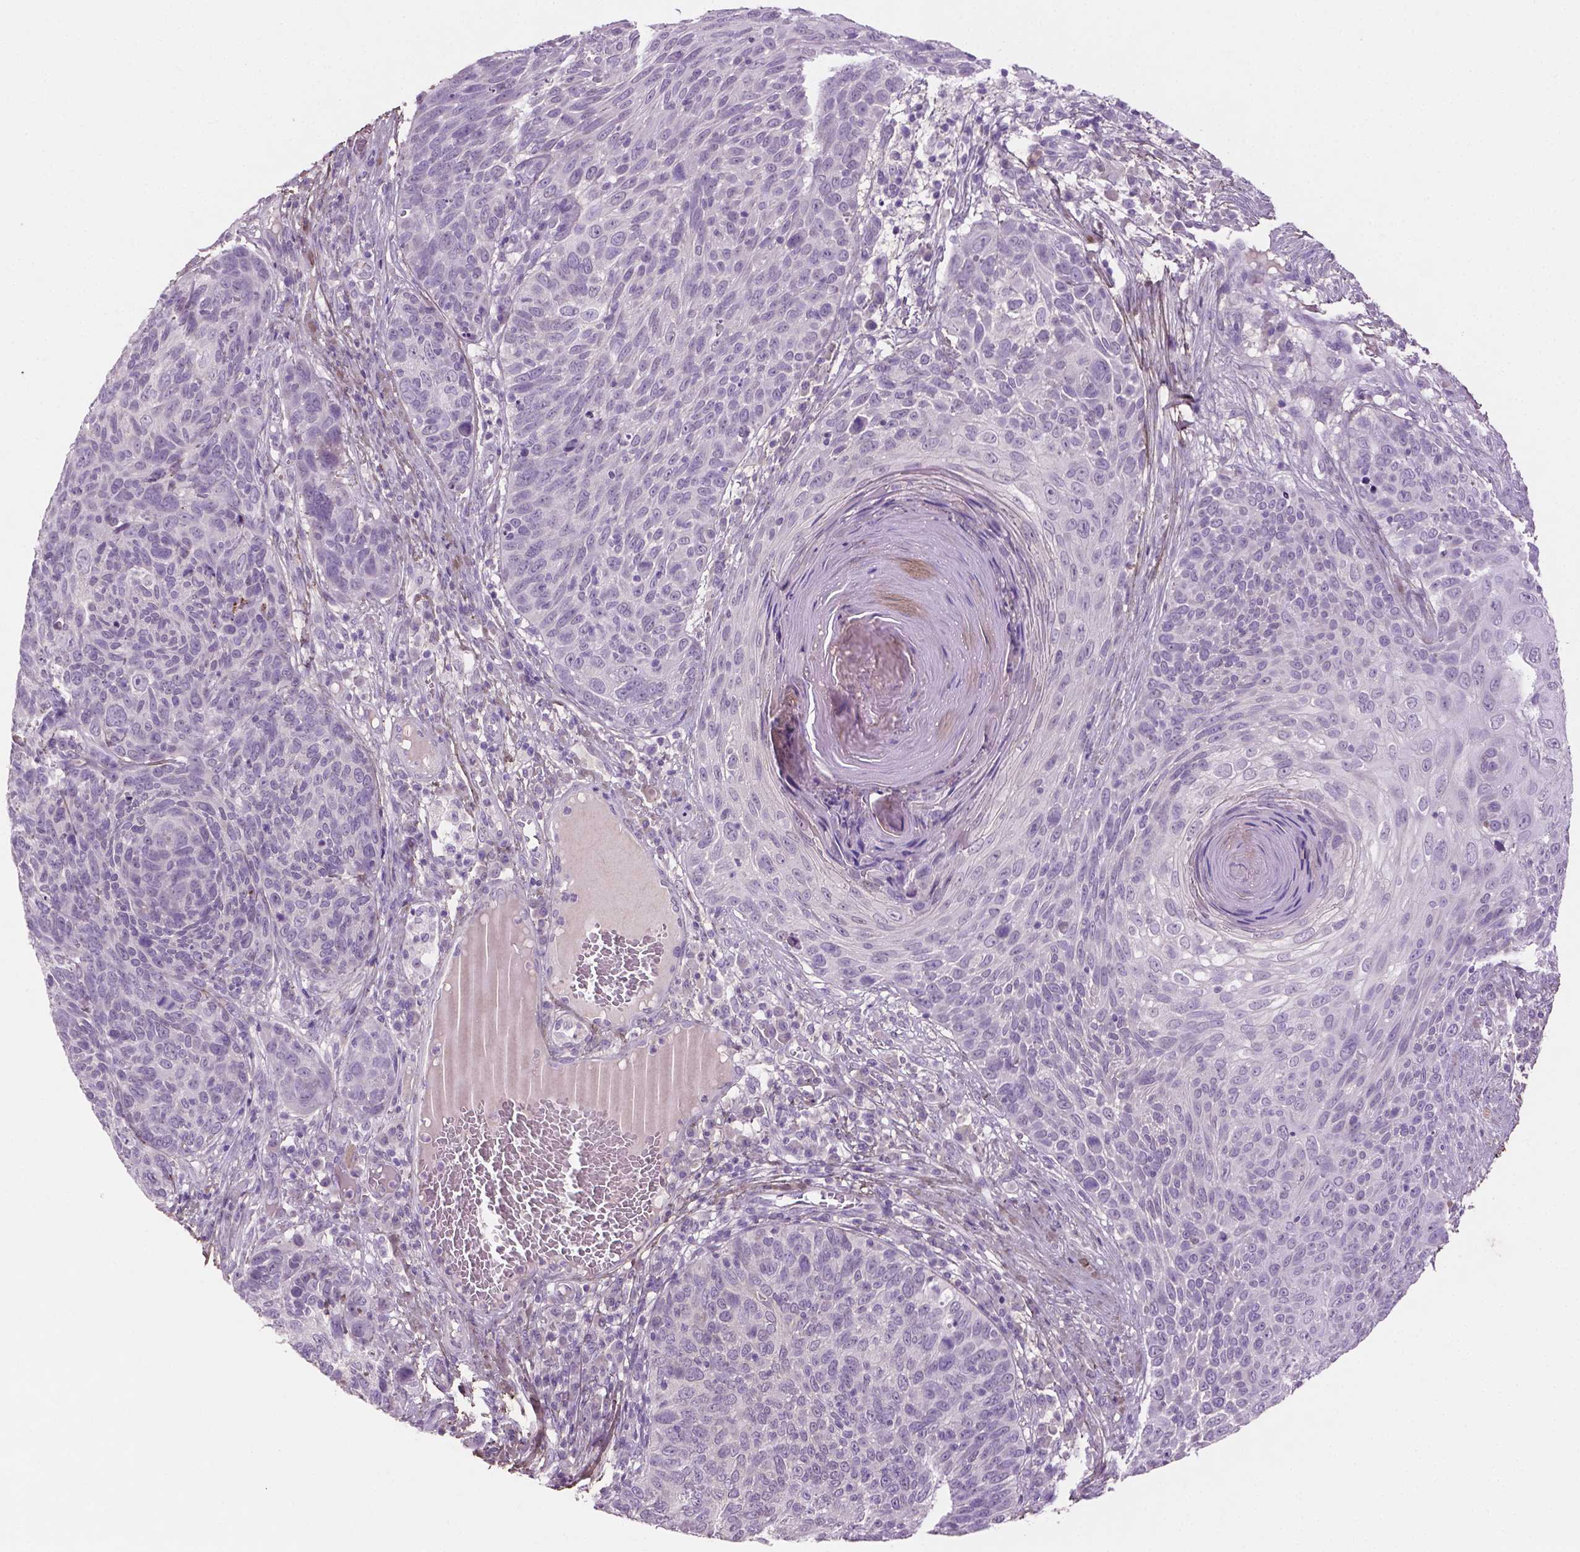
{"staining": {"intensity": "negative", "quantity": "none", "location": "none"}, "tissue": "skin cancer", "cell_type": "Tumor cells", "image_type": "cancer", "snomed": [{"axis": "morphology", "description": "Squamous cell carcinoma, NOS"}, {"axis": "topography", "description": "Skin"}], "caption": "Tumor cells are negative for brown protein staining in skin cancer (squamous cell carcinoma). (Stains: DAB IHC with hematoxylin counter stain, Microscopy: brightfield microscopy at high magnification).", "gene": "DLG2", "patient": {"sex": "male", "age": 92}}